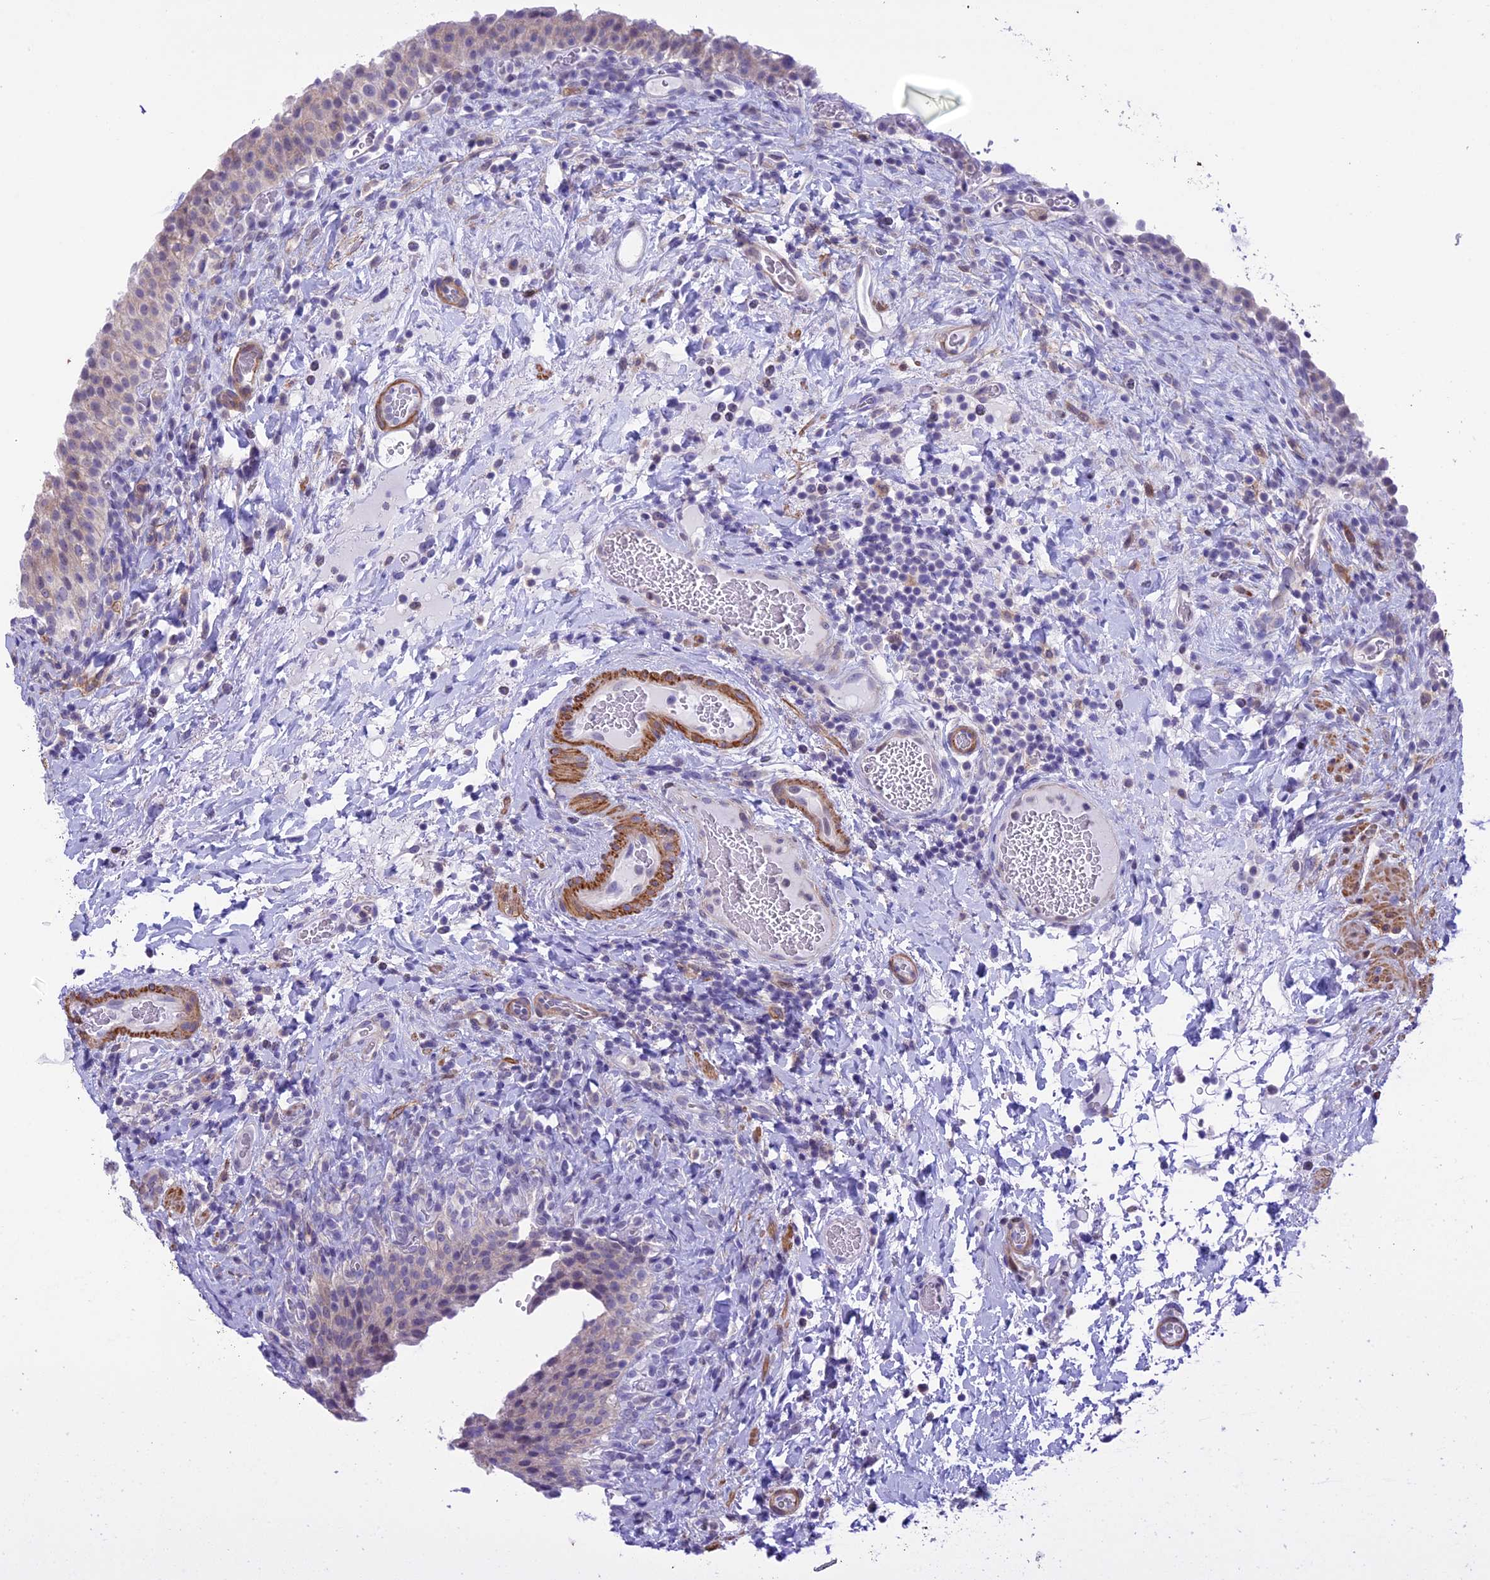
{"staining": {"intensity": "moderate", "quantity": "<25%", "location": "cytoplasmic/membranous,nuclear"}, "tissue": "urinary bladder", "cell_type": "Urothelial cells", "image_type": "normal", "snomed": [{"axis": "morphology", "description": "Normal tissue, NOS"}, {"axis": "morphology", "description": "Inflammation, NOS"}, {"axis": "topography", "description": "Urinary bladder"}], "caption": "Immunohistochemistry (IHC) image of benign urinary bladder: human urinary bladder stained using immunohistochemistry shows low levels of moderate protein expression localized specifically in the cytoplasmic/membranous,nuclear of urothelial cells, appearing as a cytoplasmic/membranous,nuclear brown color.", "gene": "IGSF6", "patient": {"sex": "male", "age": 64}}